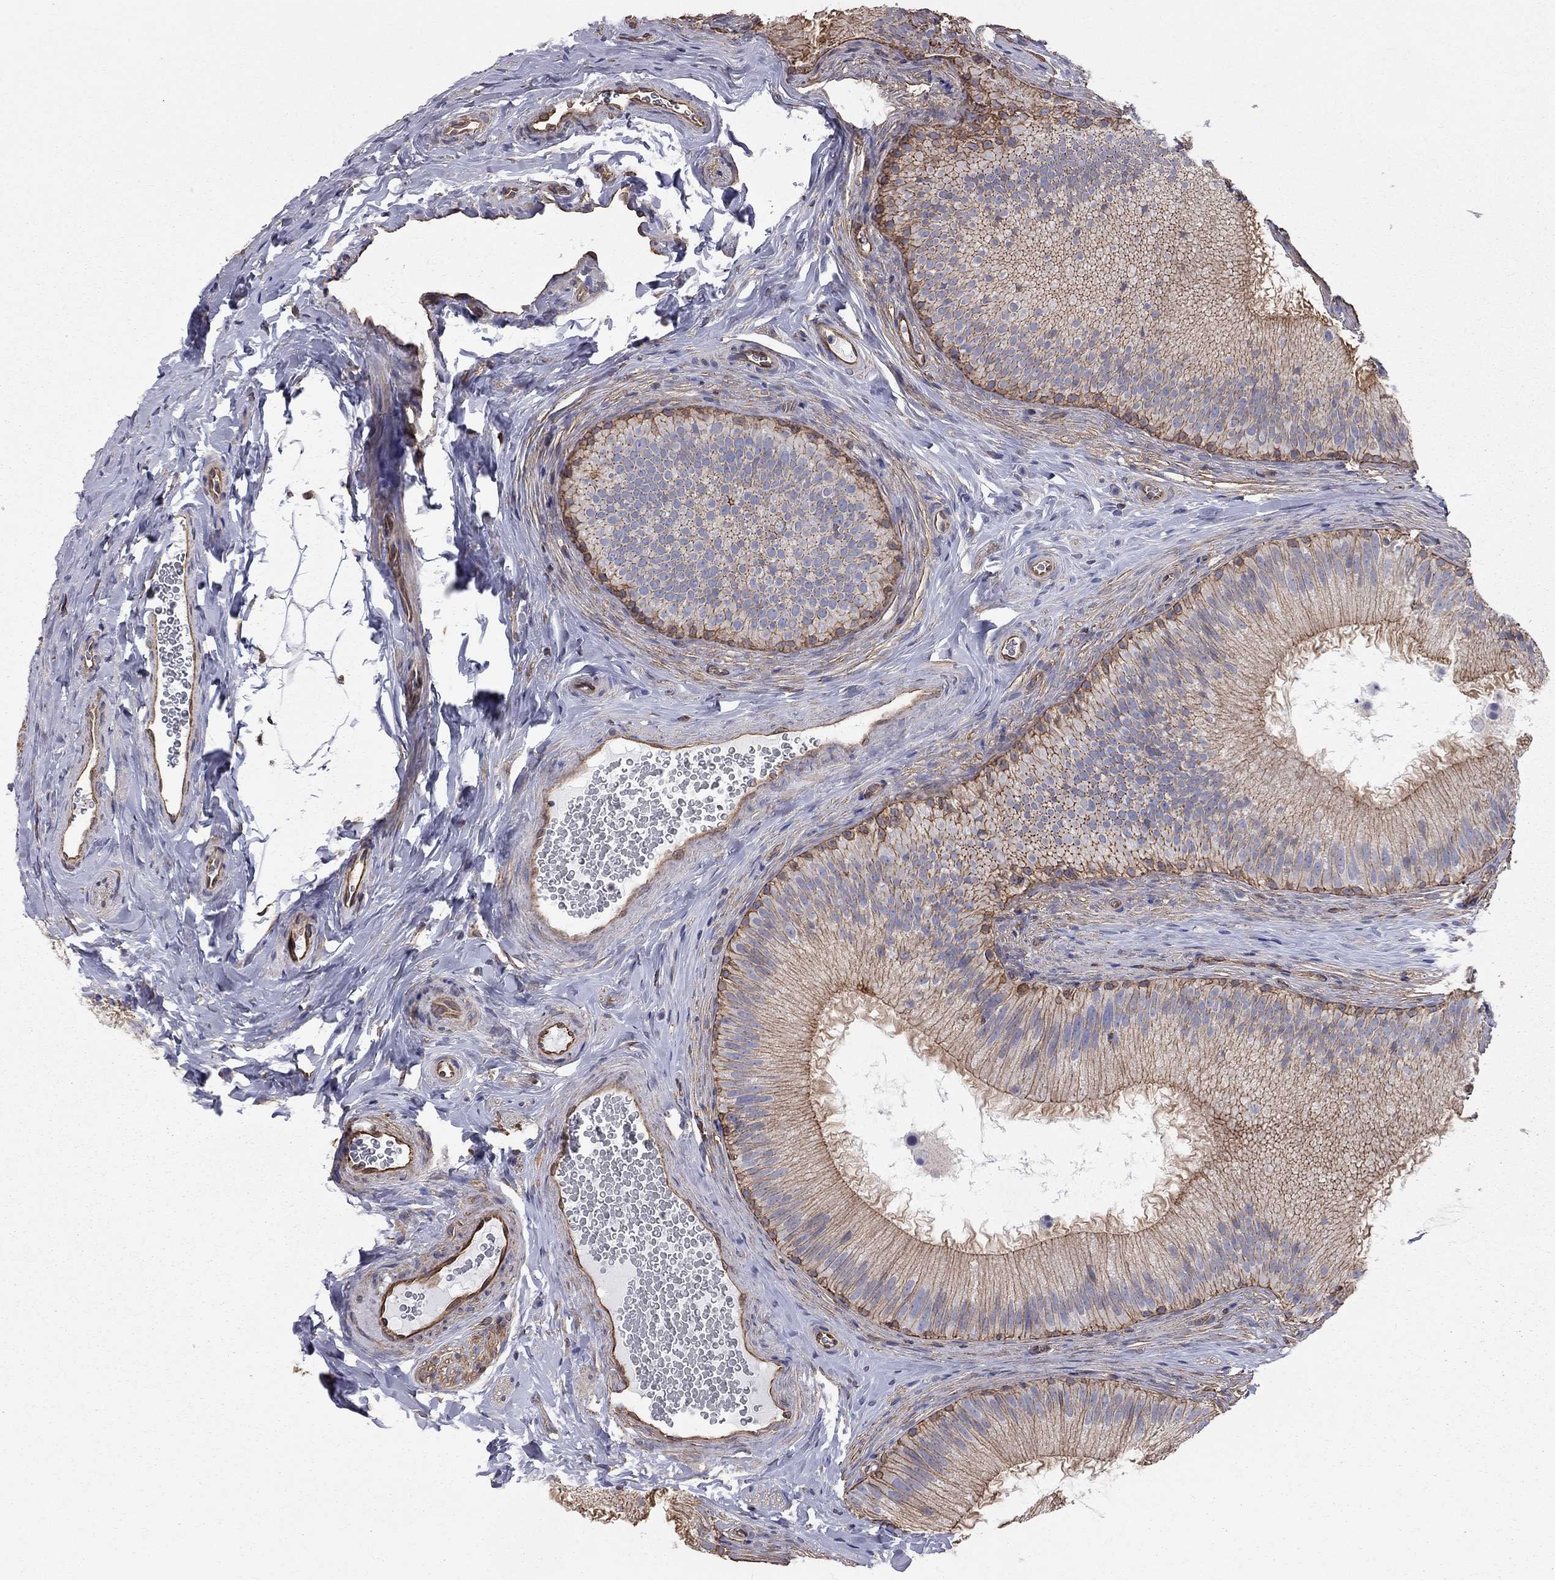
{"staining": {"intensity": "strong", "quantity": "25%-75%", "location": "cytoplasmic/membranous"}, "tissue": "epididymis", "cell_type": "Glandular cells", "image_type": "normal", "snomed": [{"axis": "morphology", "description": "Normal tissue, NOS"}, {"axis": "topography", "description": "Epididymis"}], "caption": "Immunohistochemical staining of normal human epididymis reveals strong cytoplasmic/membranous protein staining in approximately 25%-75% of glandular cells.", "gene": "BICDL2", "patient": {"sex": "male", "age": 32}}